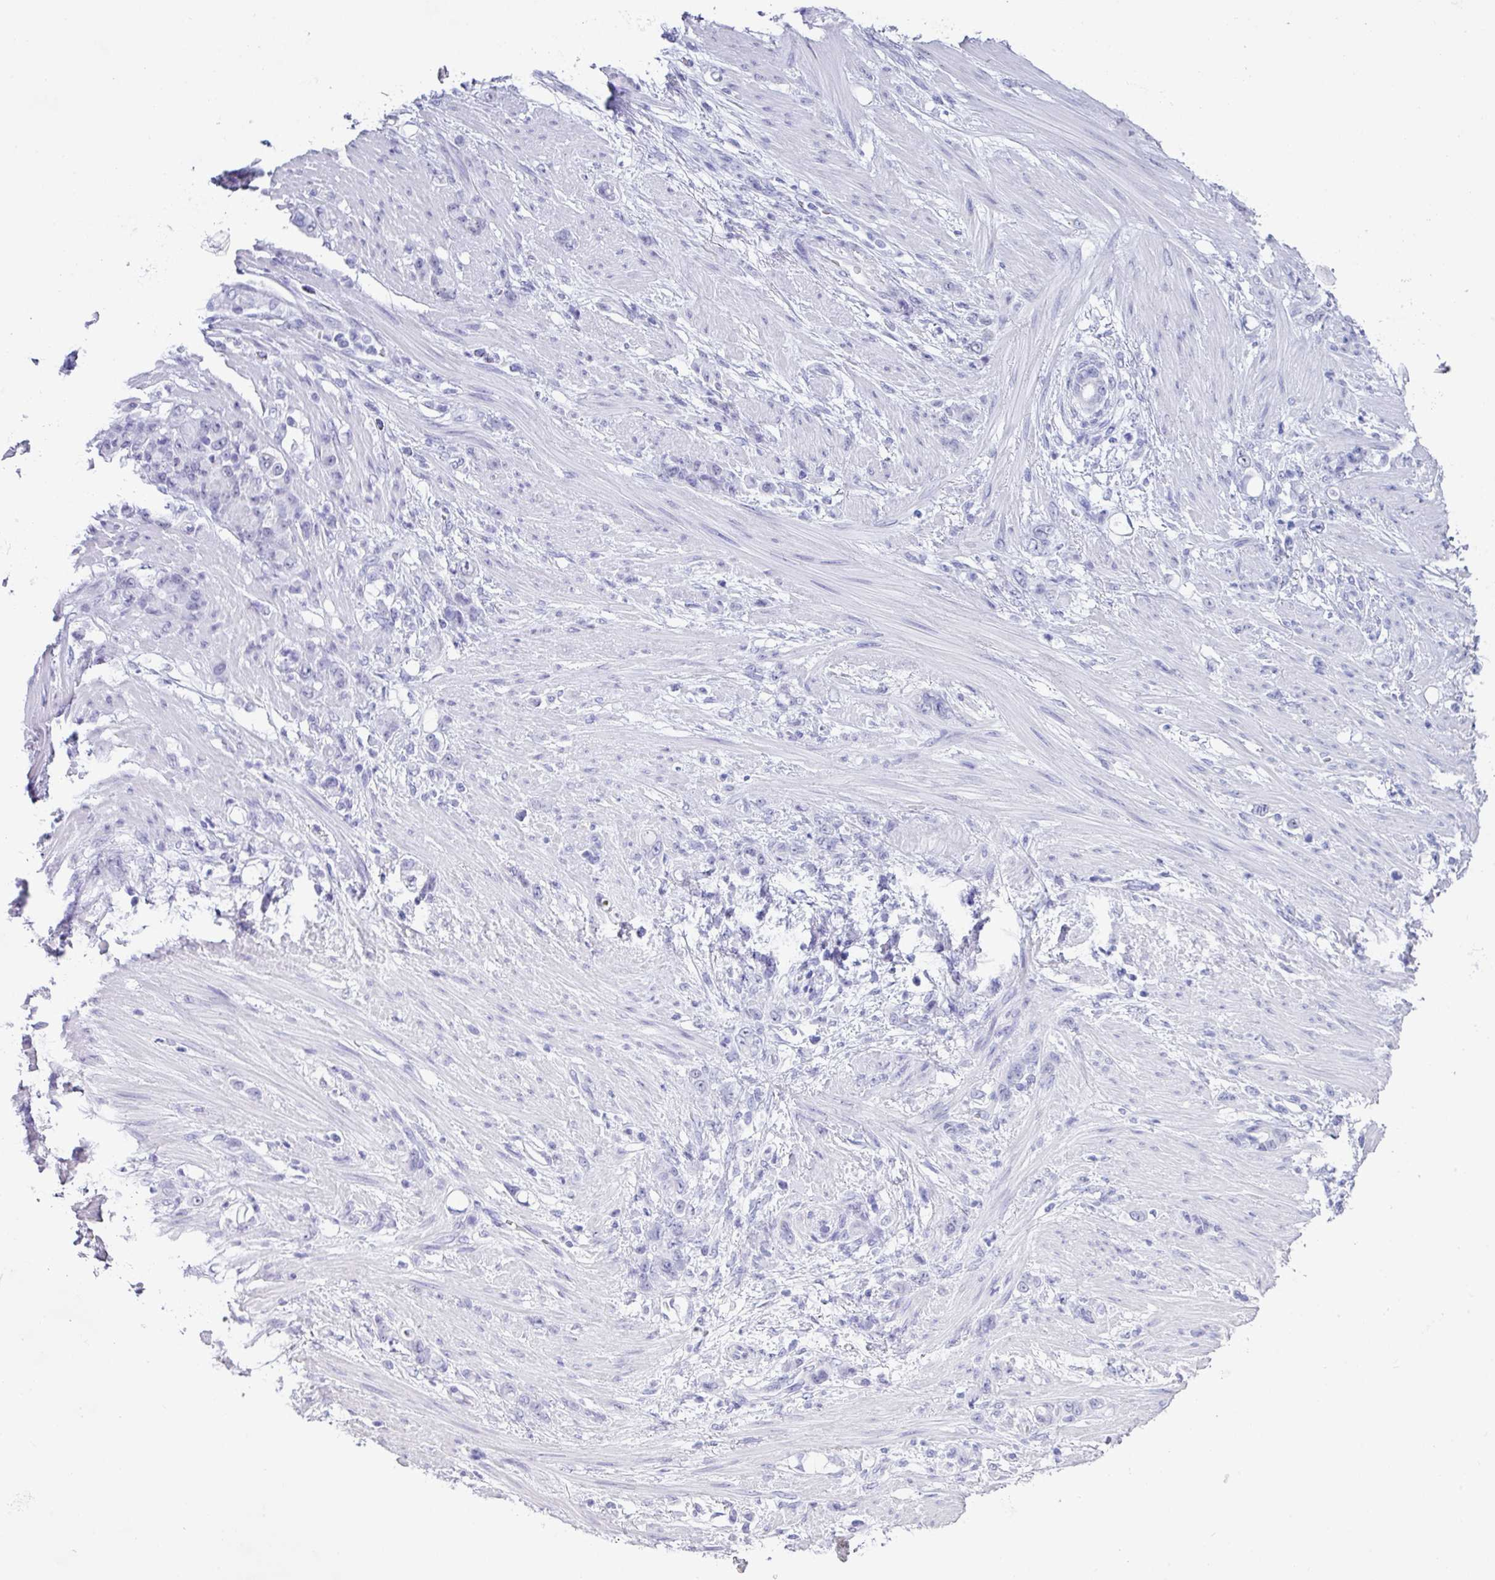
{"staining": {"intensity": "negative", "quantity": "none", "location": "none"}, "tissue": "stomach cancer", "cell_type": "Tumor cells", "image_type": "cancer", "snomed": [{"axis": "morphology", "description": "Normal tissue, NOS"}, {"axis": "morphology", "description": "Adenocarcinoma, NOS"}, {"axis": "topography", "description": "Stomach"}], "caption": "IHC of stomach cancer demonstrates no positivity in tumor cells. (DAB IHC with hematoxylin counter stain).", "gene": "PUF60", "patient": {"sex": "female", "age": 79}}